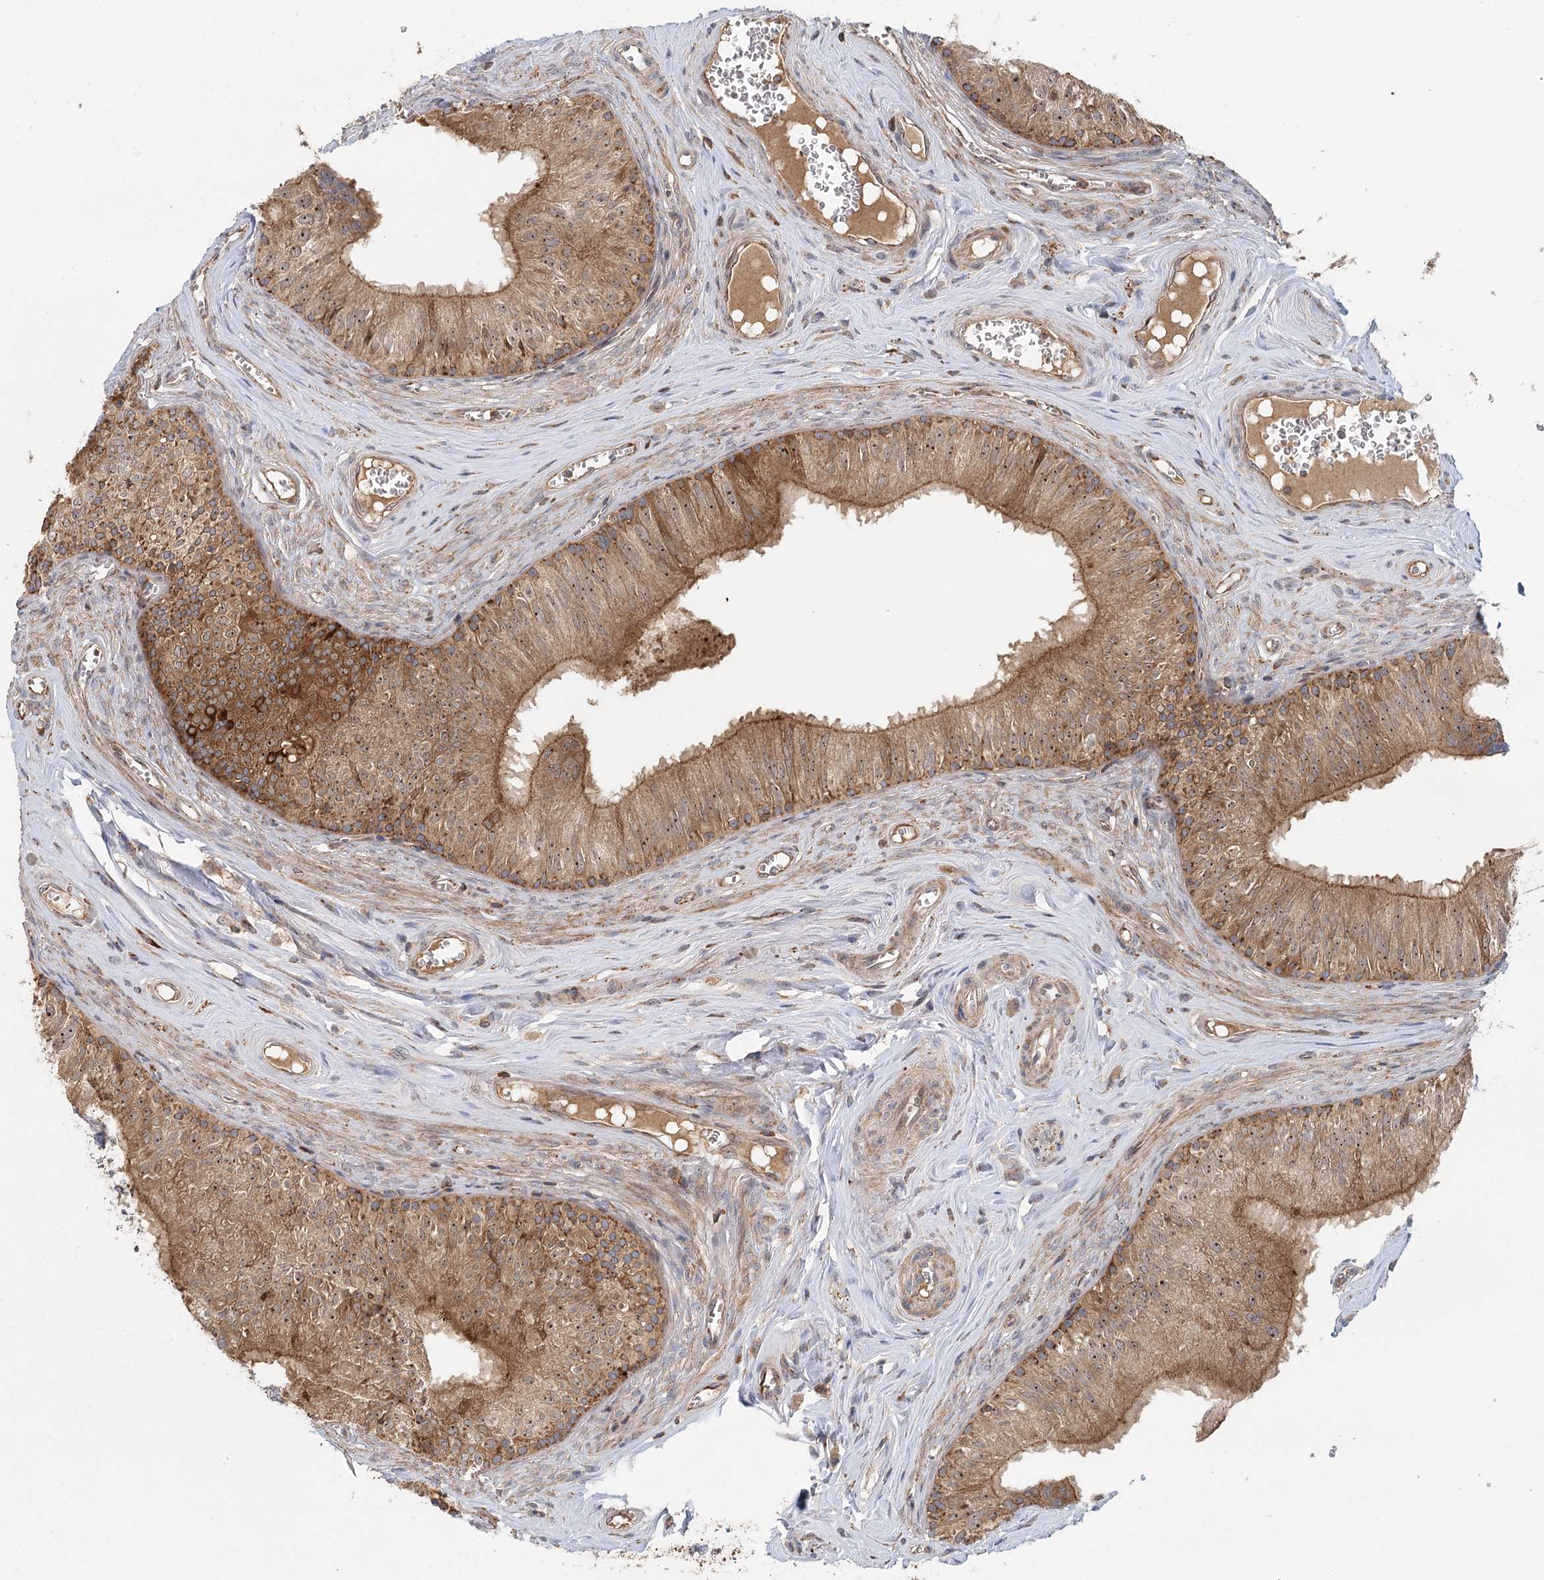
{"staining": {"intensity": "moderate", "quantity": "25%-75%", "location": "cytoplasmic/membranous,nuclear"}, "tissue": "epididymis", "cell_type": "Glandular cells", "image_type": "normal", "snomed": [{"axis": "morphology", "description": "Normal tissue, NOS"}, {"axis": "topography", "description": "Epididymis"}], "caption": "DAB immunohistochemical staining of benign epididymis exhibits moderate cytoplasmic/membranous,nuclear protein expression in approximately 25%-75% of glandular cells.", "gene": "ENSG00000273217", "patient": {"sex": "male", "age": 46}}